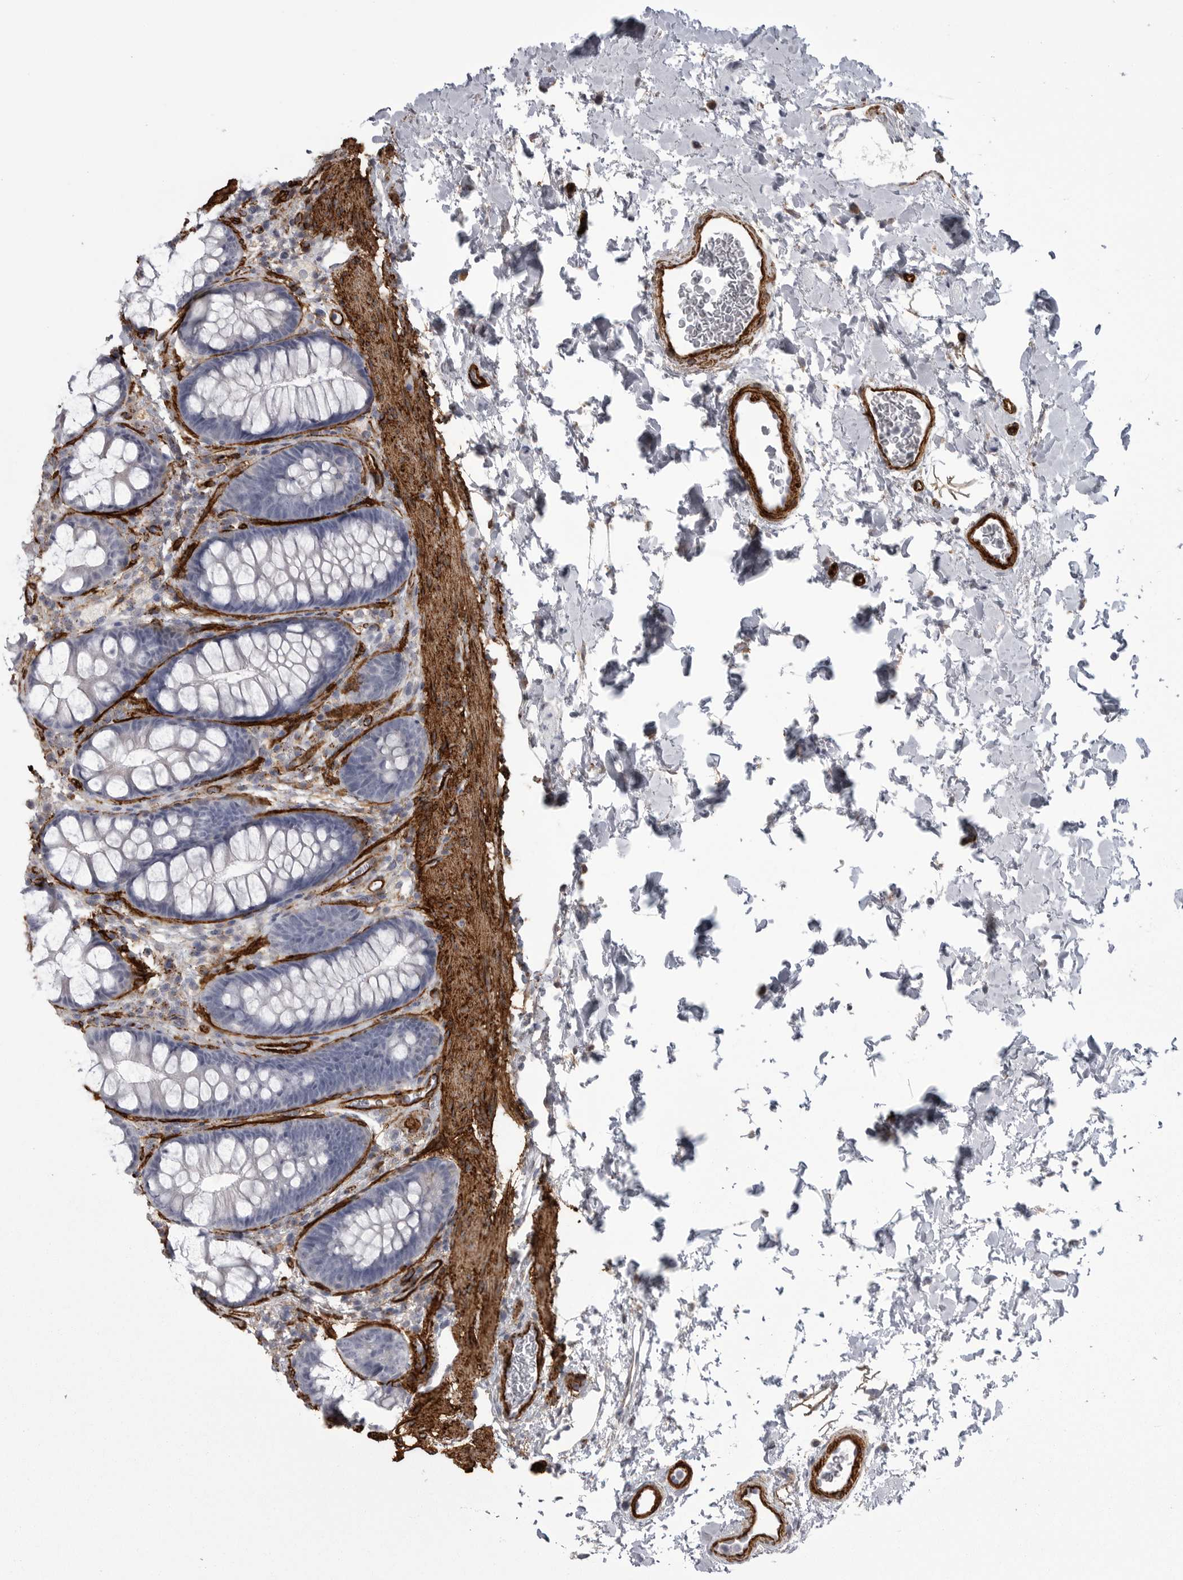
{"staining": {"intensity": "strong", "quantity": ">75%", "location": "cytoplasmic/membranous"}, "tissue": "colon", "cell_type": "Endothelial cells", "image_type": "normal", "snomed": [{"axis": "morphology", "description": "Normal tissue, NOS"}, {"axis": "topography", "description": "Colon"}], "caption": "Immunohistochemical staining of normal human colon exhibits strong cytoplasmic/membranous protein staining in about >75% of endothelial cells.", "gene": "AOC3", "patient": {"sex": "female", "age": 62}}